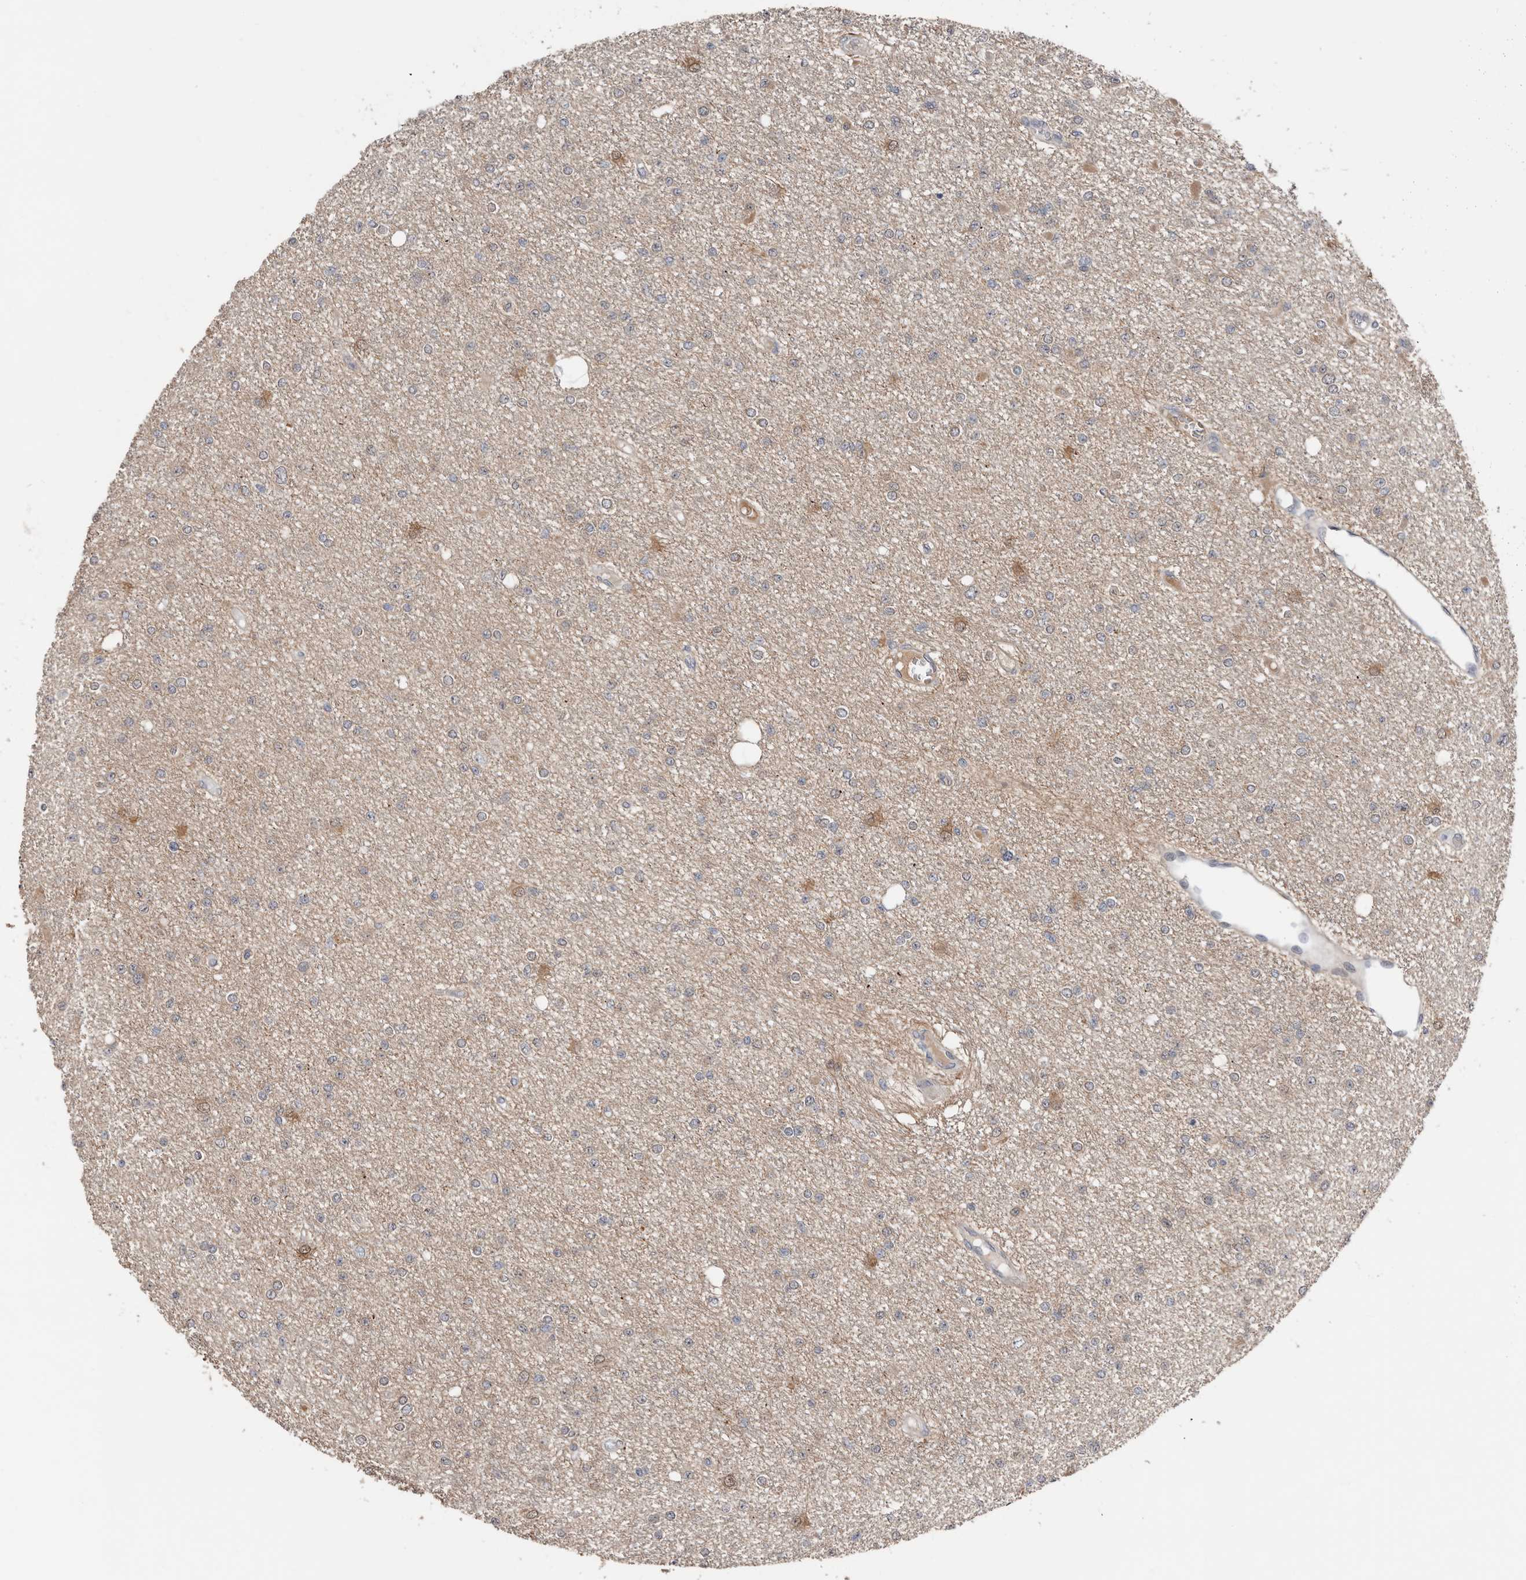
{"staining": {"intensity": "weak", "quantity": "<25%", "location": "cytoplasmic/membranous"}, "tissue": "glioma", "cell_type": "Tumor cells", "image_type": "cancer", "snomed": [{"axis": "morphology", "description": "Glioma, malignant, Low grade"}, {"axis": "topography", "description": "Brain"}], "caption": "Human malignant glioma (low-grade) stained for a protein using immunohistochemistry (IHC) displays no staining in tumor cells.", "gene": "ASRGL1", "patient": {"sex": "female", "age": 22}}